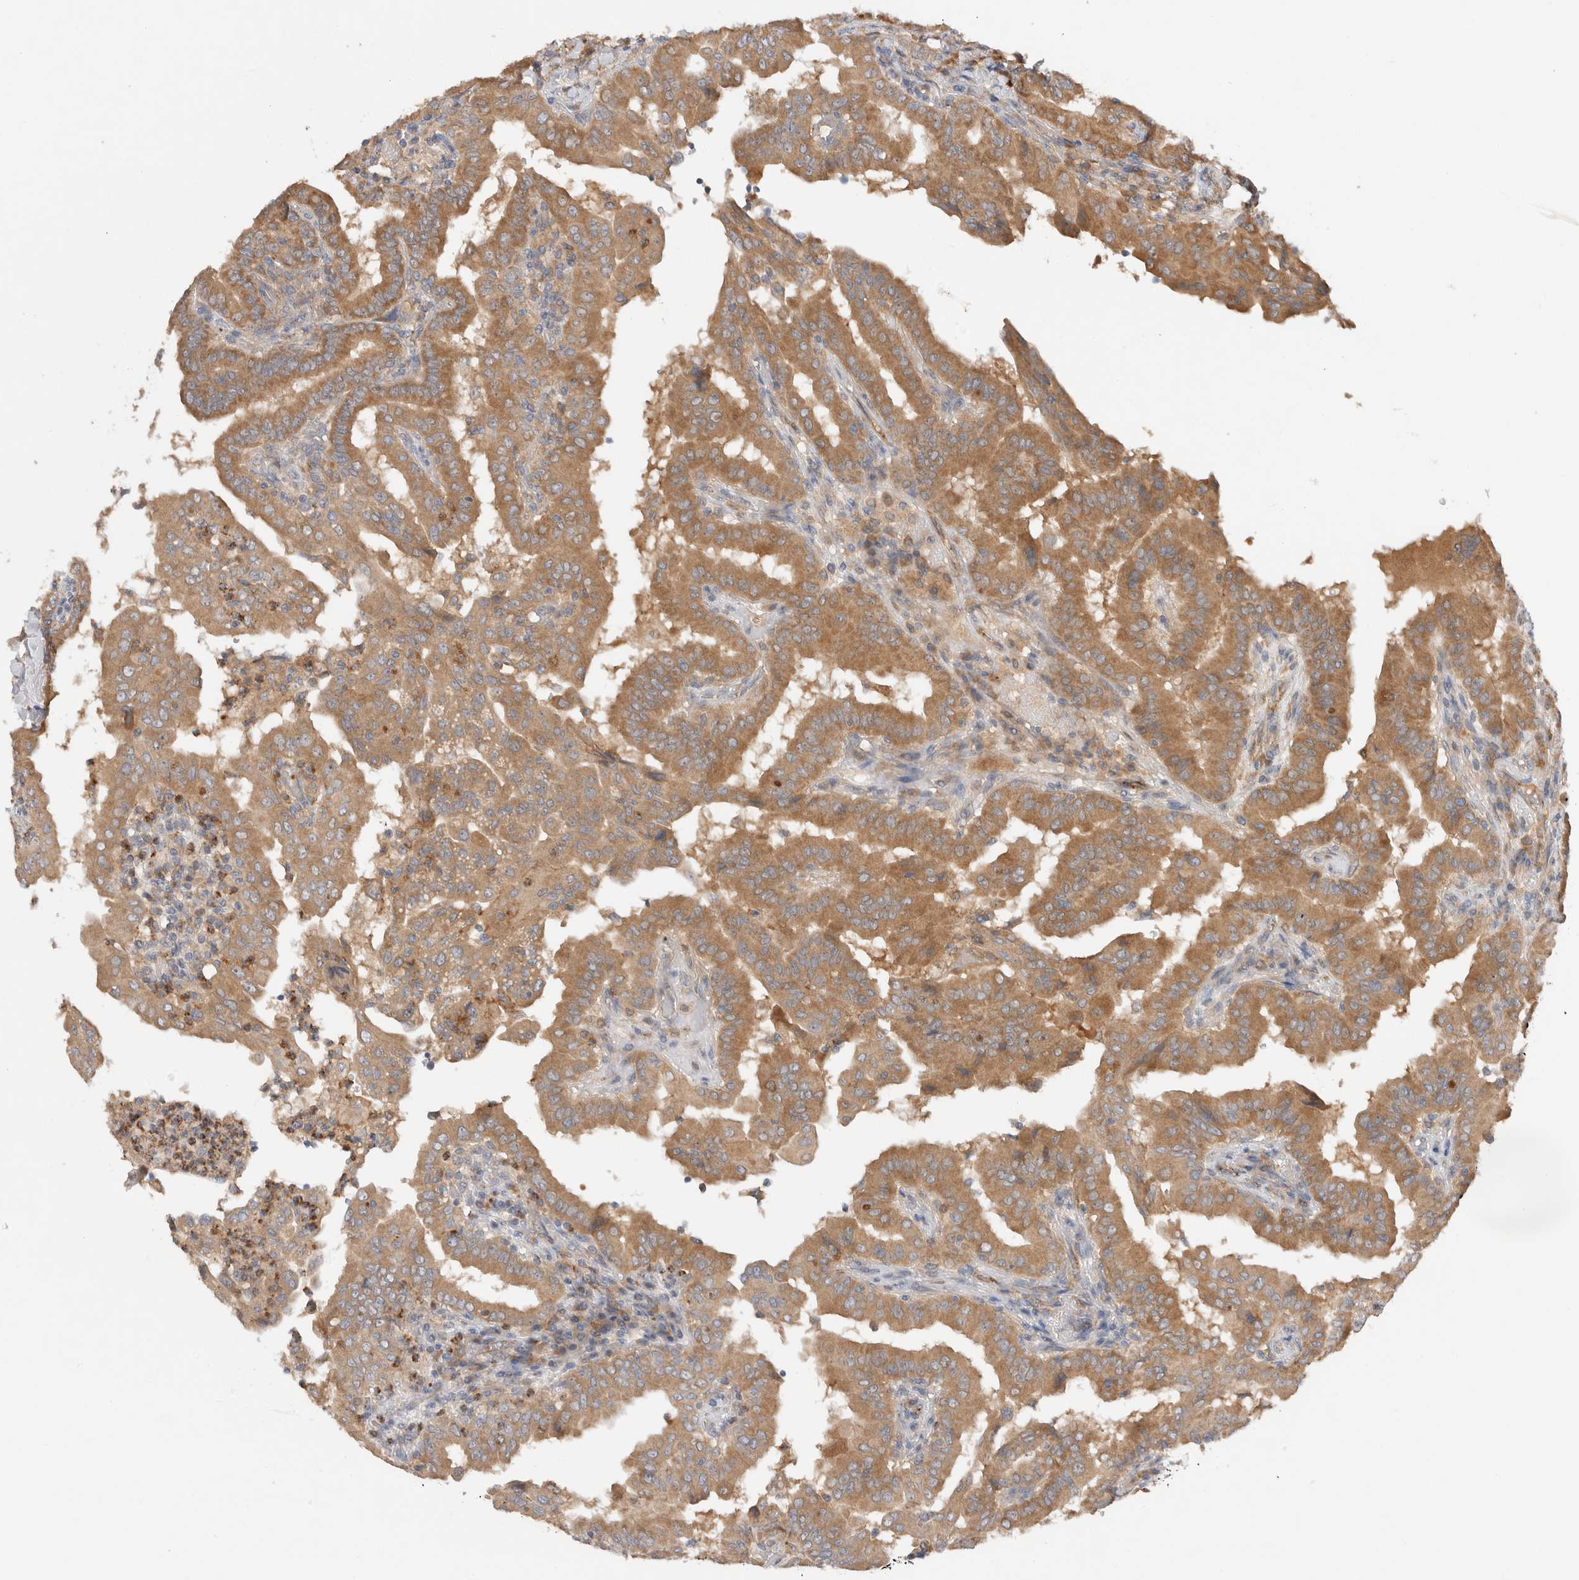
{"staining": {"intensity": "moderate", "quantity": ">75%", "location": "cytoplasmic/membranous"}, "tissue": "thyroid cancer", "cell_type": "Tumor cells", "image_type": "cancer", "snomed": [{"axis": "morphology", "description": "Papillary adenocarcinoma, NOS"}, {"axis": "topography", "description": "Thyroid gland"}], "caption": "This is an image of immunohistochemistry (IHC) staining of papillary adenocarcinoma (thyroid), which shows moderate expression in the cytoplasmic/membranous of tumor cells.", "gene": "SGK3", "patient": {"sex": "male", "age": 33}}